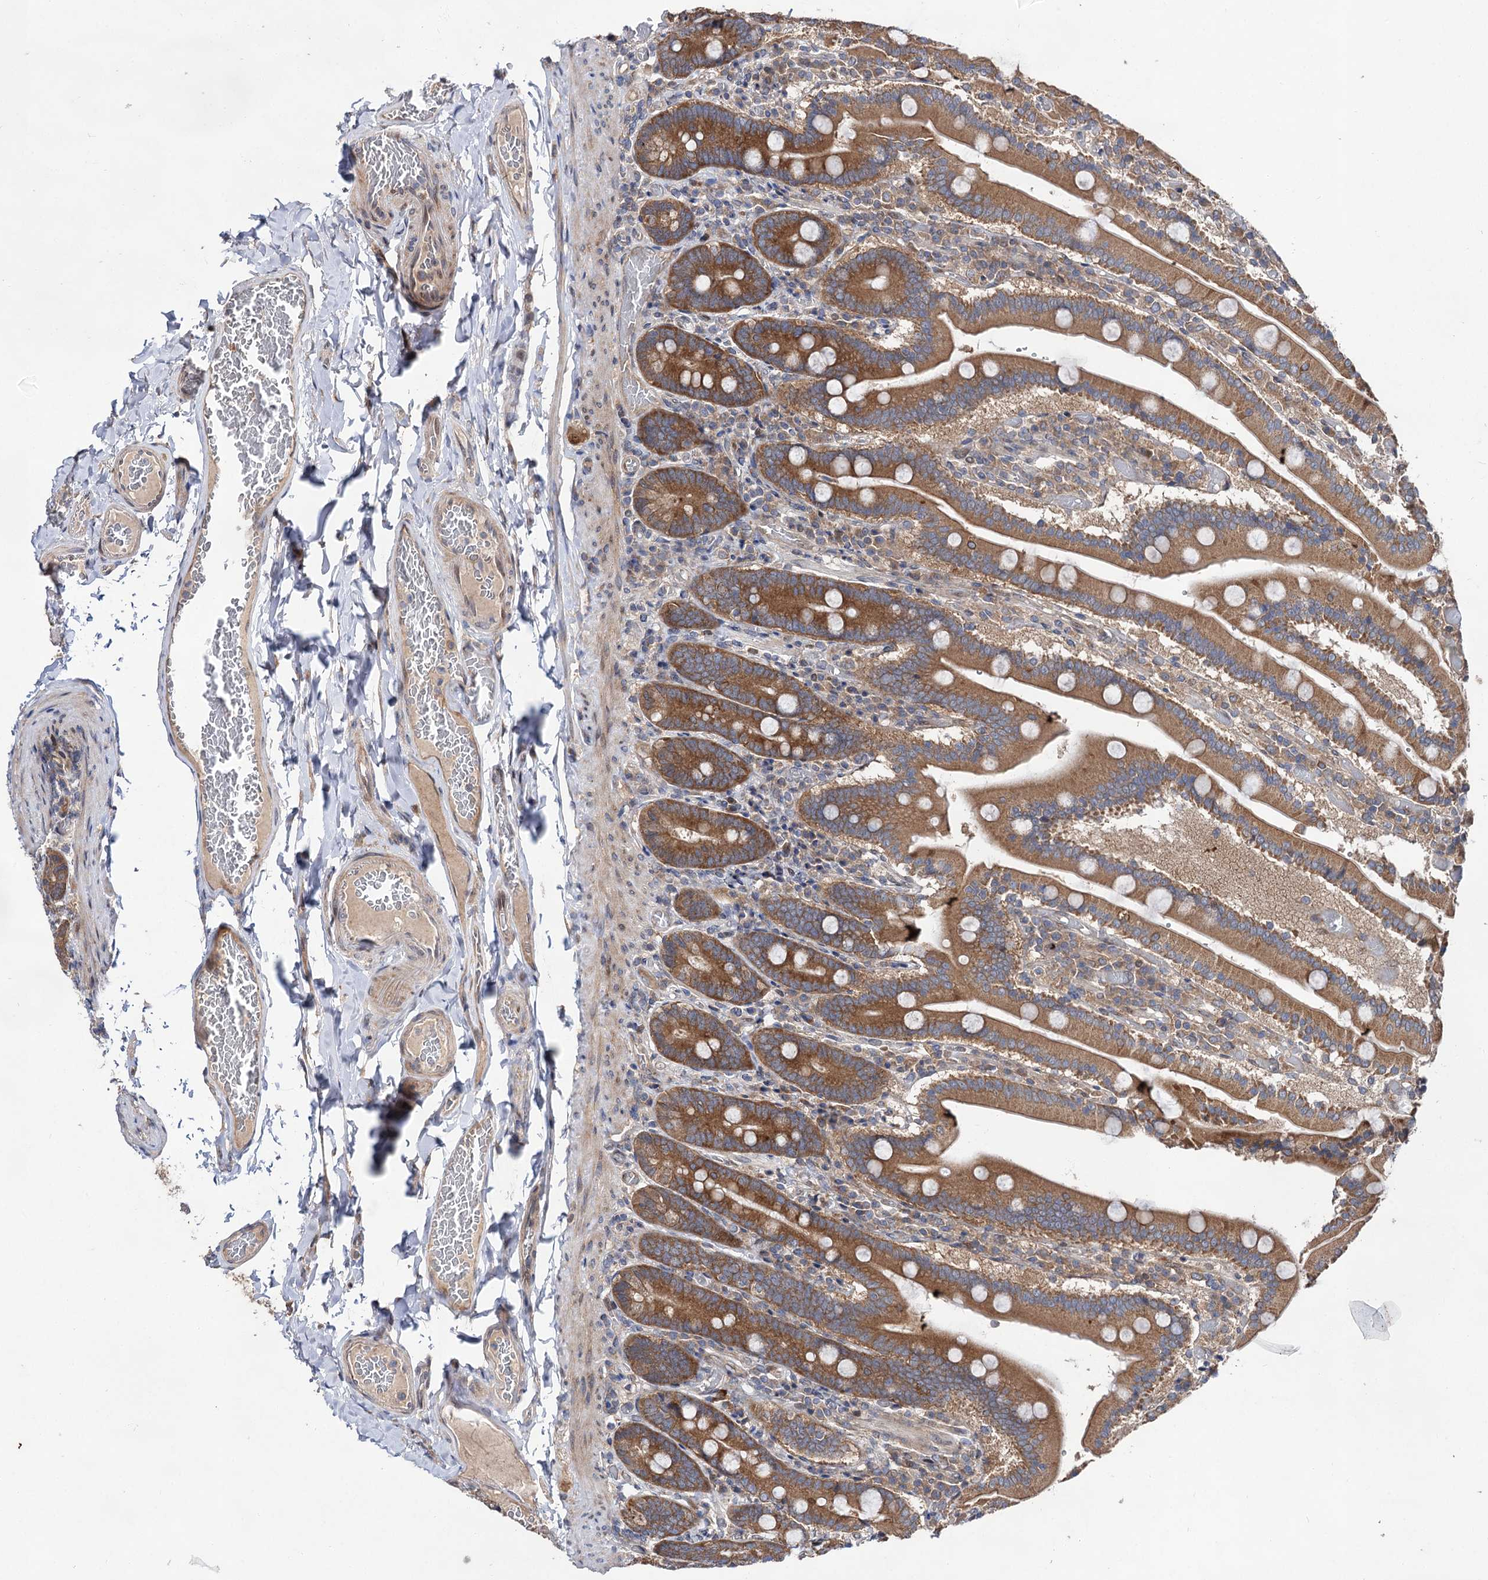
{"staining": {"intensity": "moderate", "quantity": ">75%", "location": "cytoplasmic/membranous"}, "tissue": "duodenum", "cell_type": "Glandular cells", "image_type": "normal", "snomed": [{"axis": "morphology", "description": "Normal tissue, NOS"}, {"axis": "topography", "description": "Duodenum"}], "caption": "The histopathology image shows staining of normal duodenum, revealing moderate cytoplasmic/membranous protein positivity (brown color) within glandular cells.", "gene": "NAA25", "patient": {"sex": "female", "age": 62}}